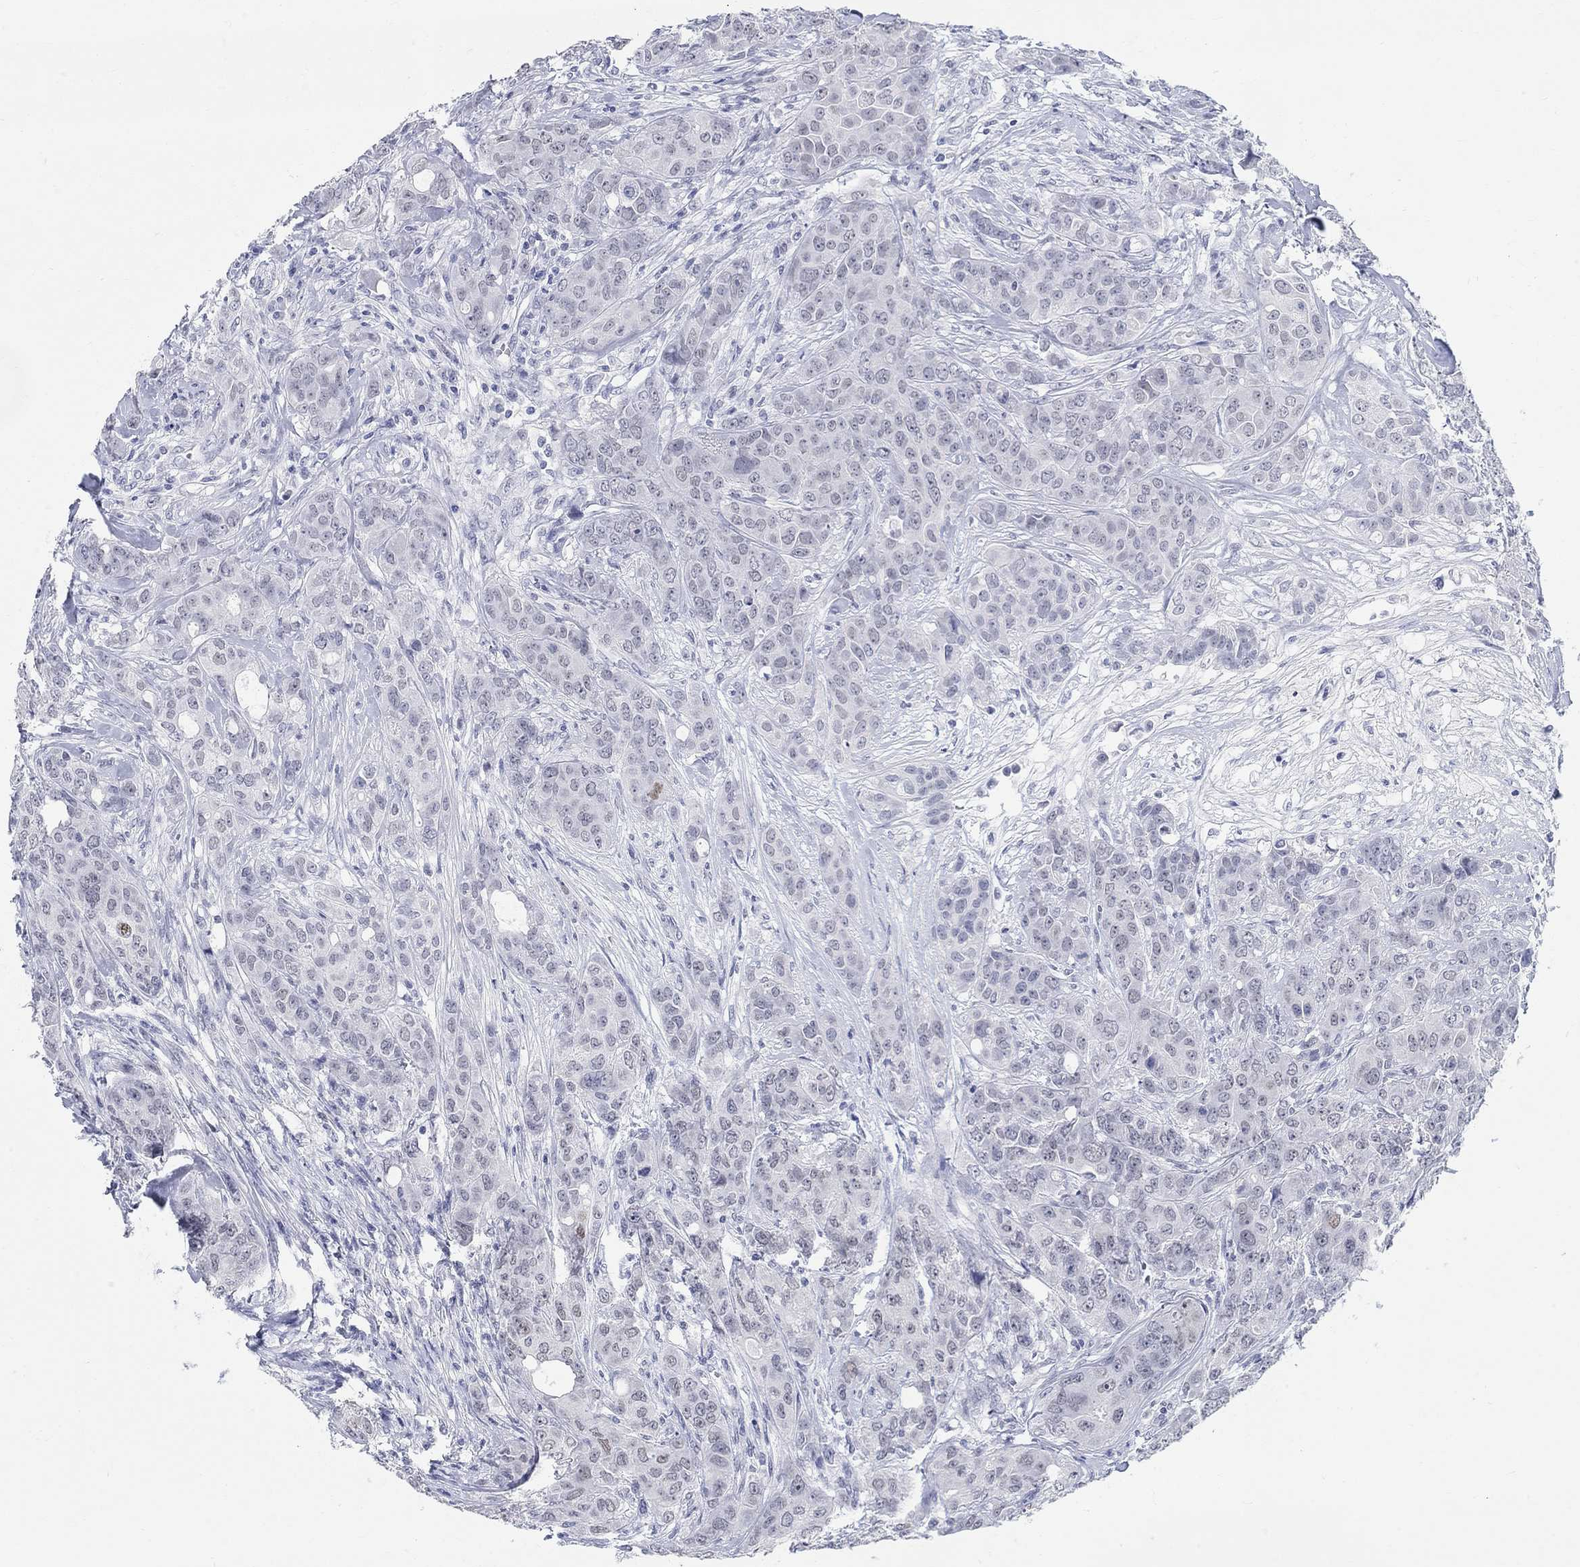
{"staining": {"intensity": "negative", "quantity": "none", "location": "none"}, "tissue": "breast cancer", "cell_type": "Tumor cells", "image_type": "cancer", "snomed": [{"axis": "morphology", "description": "Duct carcinoma"}, {"axis": "topography", "description": "Breast"}], "caption": "Protein analysis of breast cancer reveals no significant expression in tumor cells. The staining was performed using DAB to visualize the protein expression in brown, while the nuclei were stained in blue with hematoxylin (Magnification: 20x).", "gene": "ANKS1B", "patient": {"sex": "female", "age": 43}}